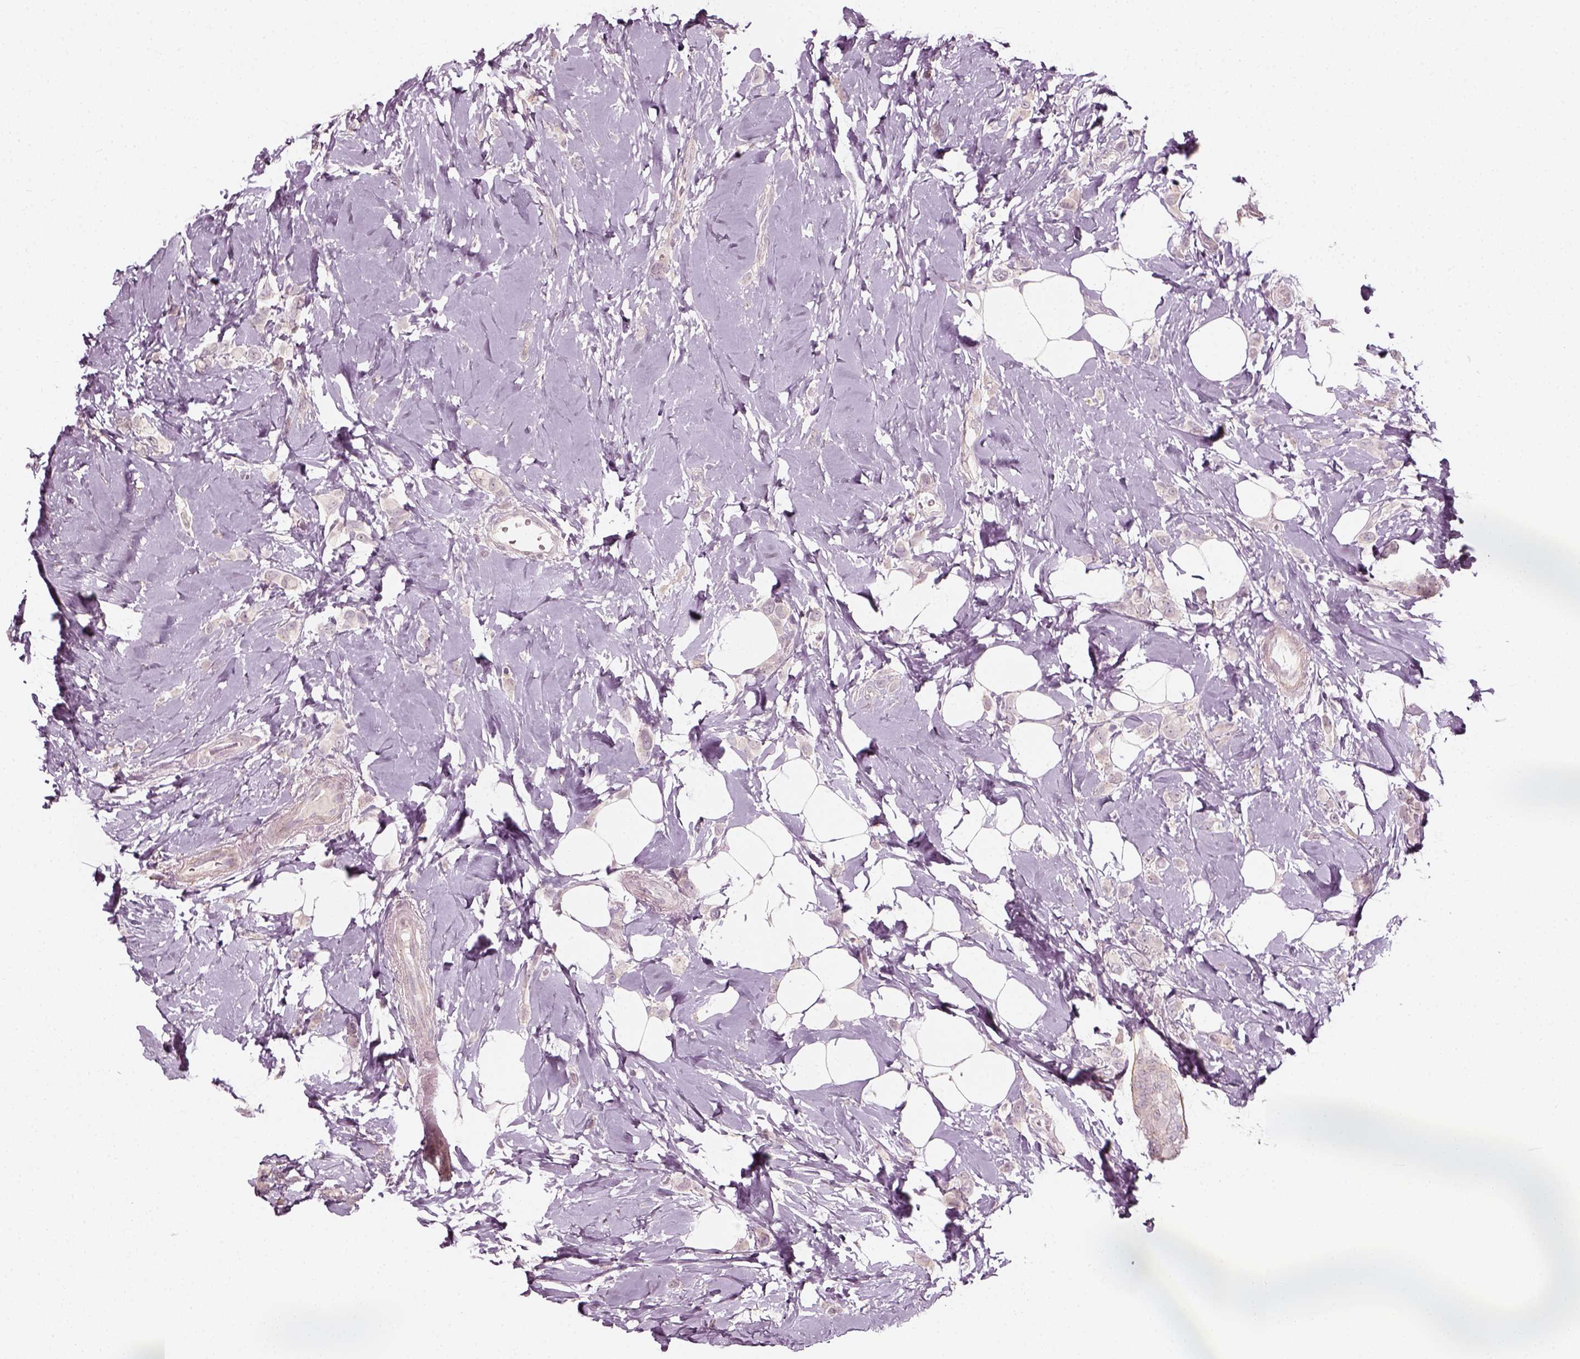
{"staining": {"intensity": "negative", "quantity": "none", "location": "none"}, "tissue": "breast cancer", "cell_type": "Tumor cells", "image_type": "cancer", "snomed": [{"axis": "morphology", "description": "Lobular carcinoma"}, {"axis": "topography", "description": "Breast"}], "caption": "An image of human lobular carcinoma (breast) is negative for staining in tumor cells. The staining is performed using DAB brown chromogen with nuclei counter-stained in using hematoxylin.", "gene": "MLIP", "patient": {"sex": "female", "age": 66}}